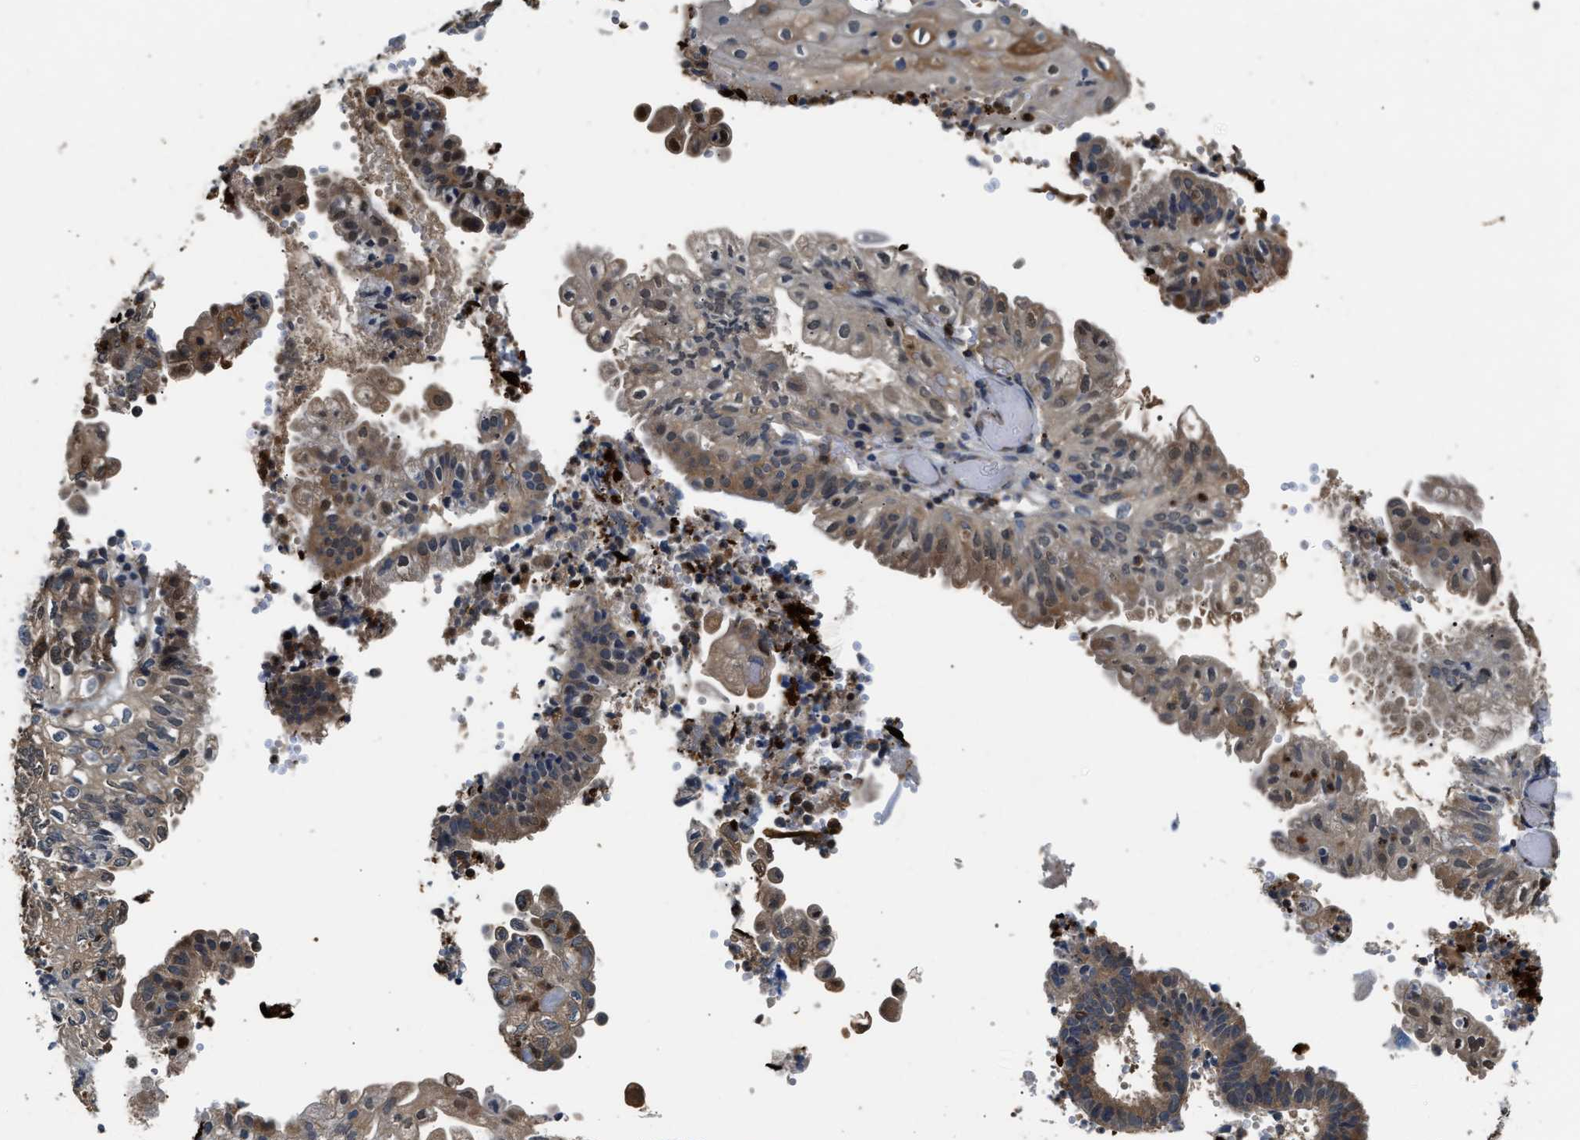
{"staining": {"intensity": "moderate", "quantity": "25%-75%", "location": "cytoplasmic/membranous"}, "tissue": "endometrial cancer", "cell_type": "Tumor cells", "image_type": "cancer", "snomed": [{"axis": "morphology", "description": "Adenocarcinoma, NOS"}, {"axis": "topography", "description": "Endometrium"}], "caption": "This photomicrograph displays immunohistochemistry staining of human endometrial cancer (adenocarcinoma), with medium moderate cytoplasmic/membranous staining in about 25%-75% of tumor cells.", "gene": "CHUK", "patient": {"sex": "female", "age": 55}}